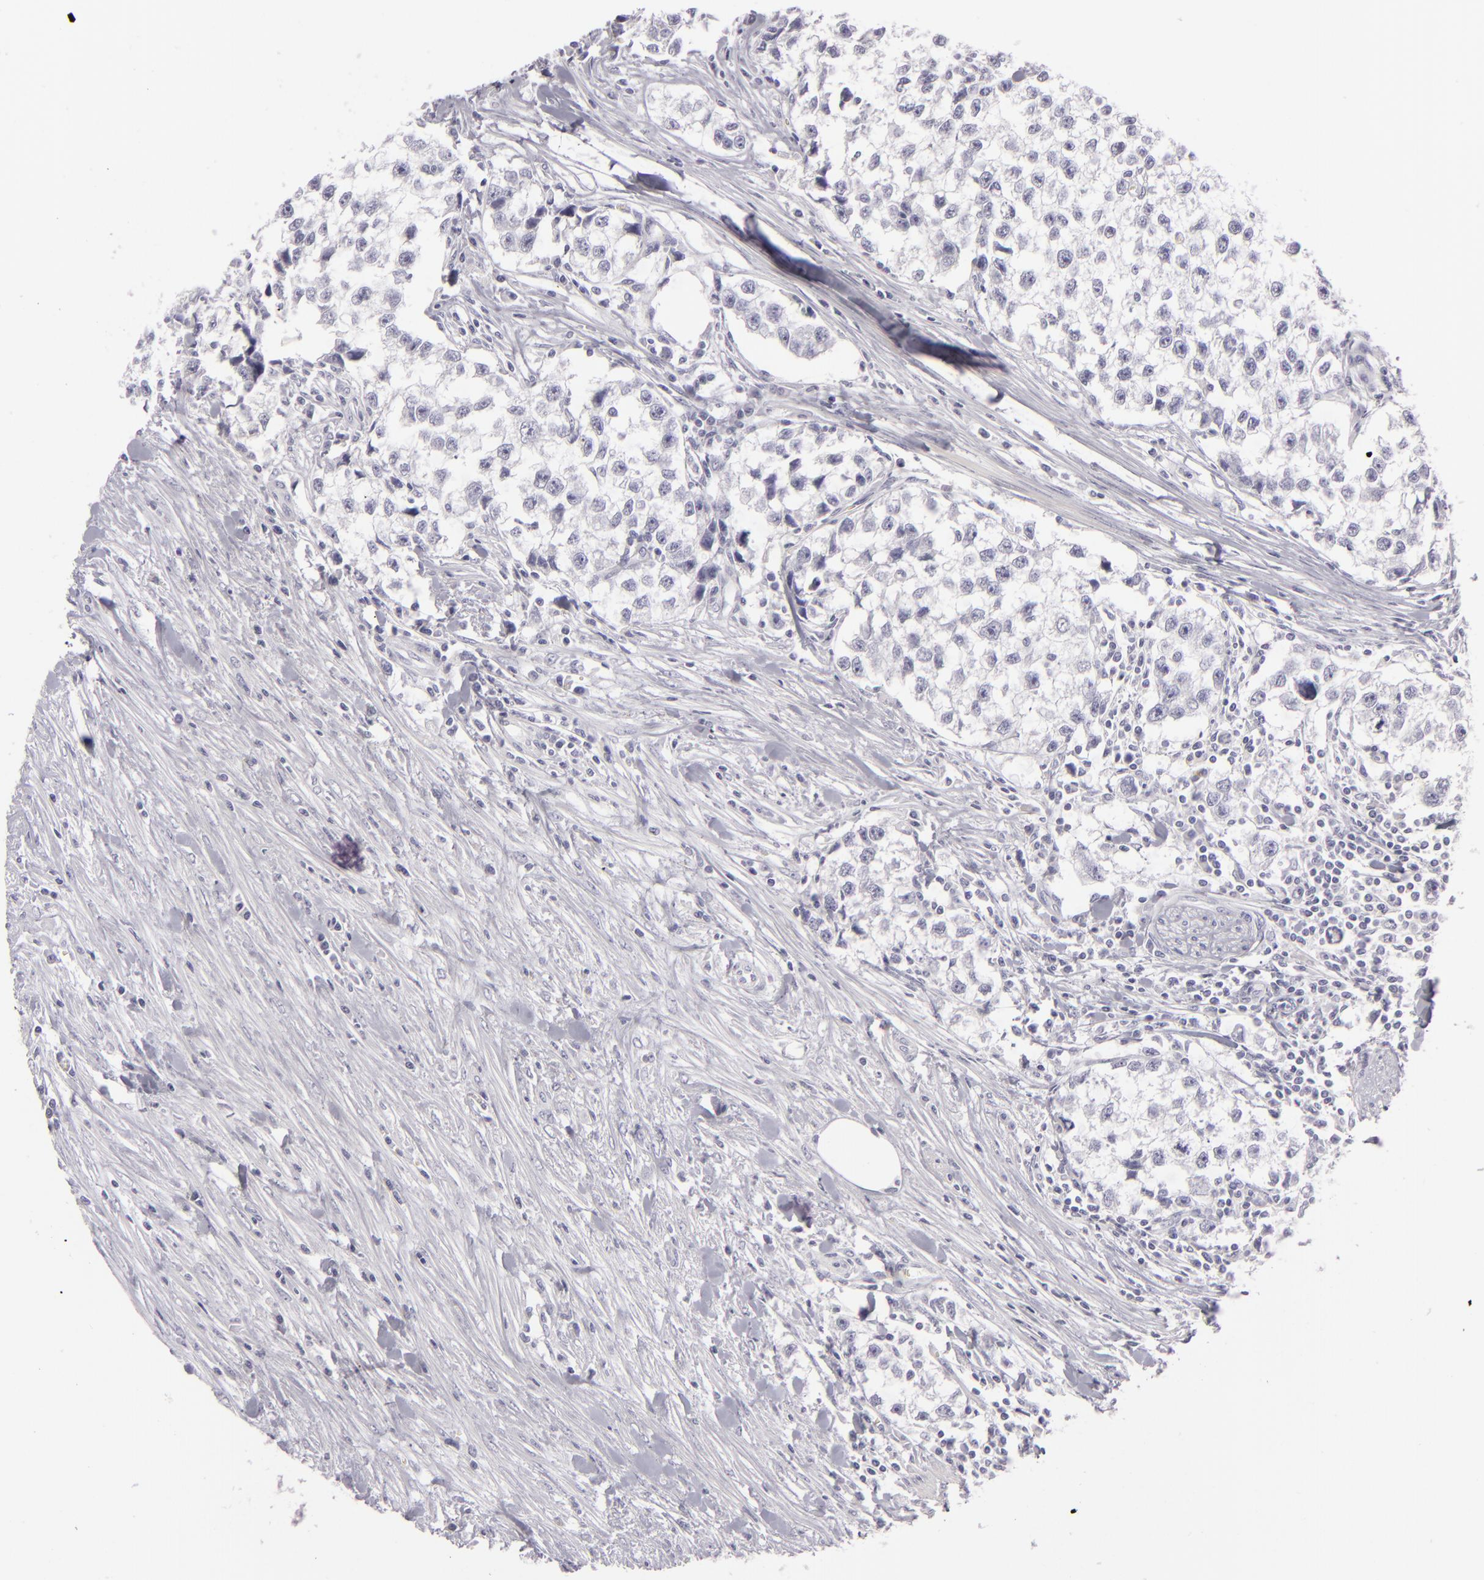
{"staining": {"intensity": "negative", "quantity": "none", "location": "none"}, "tissue": "testis cancer", "cell_type": "Tumor cells", "image_type": "cancer", "snomed": [{"axis": "morphology", "description": "Seminoma, NOS"}, {"axis": "morphology", "description": "Carcinoma, Embryonal, NOS"}, {"axis": "topography", "description": "Testis"}], "caption": "Immunohistochemistry histopathology image of neoplastic tissue: human testis cancer (seminoma) stained with DAB shows no significant protein expression in tumor cells. Brightfield microscopy of IHC stained with DAB (3,3'-diaminobenzidine) (brown) and hematoxylin (blue), captured at high magnification.", "gene": "CDX2", "patient": {"sex": "male", "age": 30}}